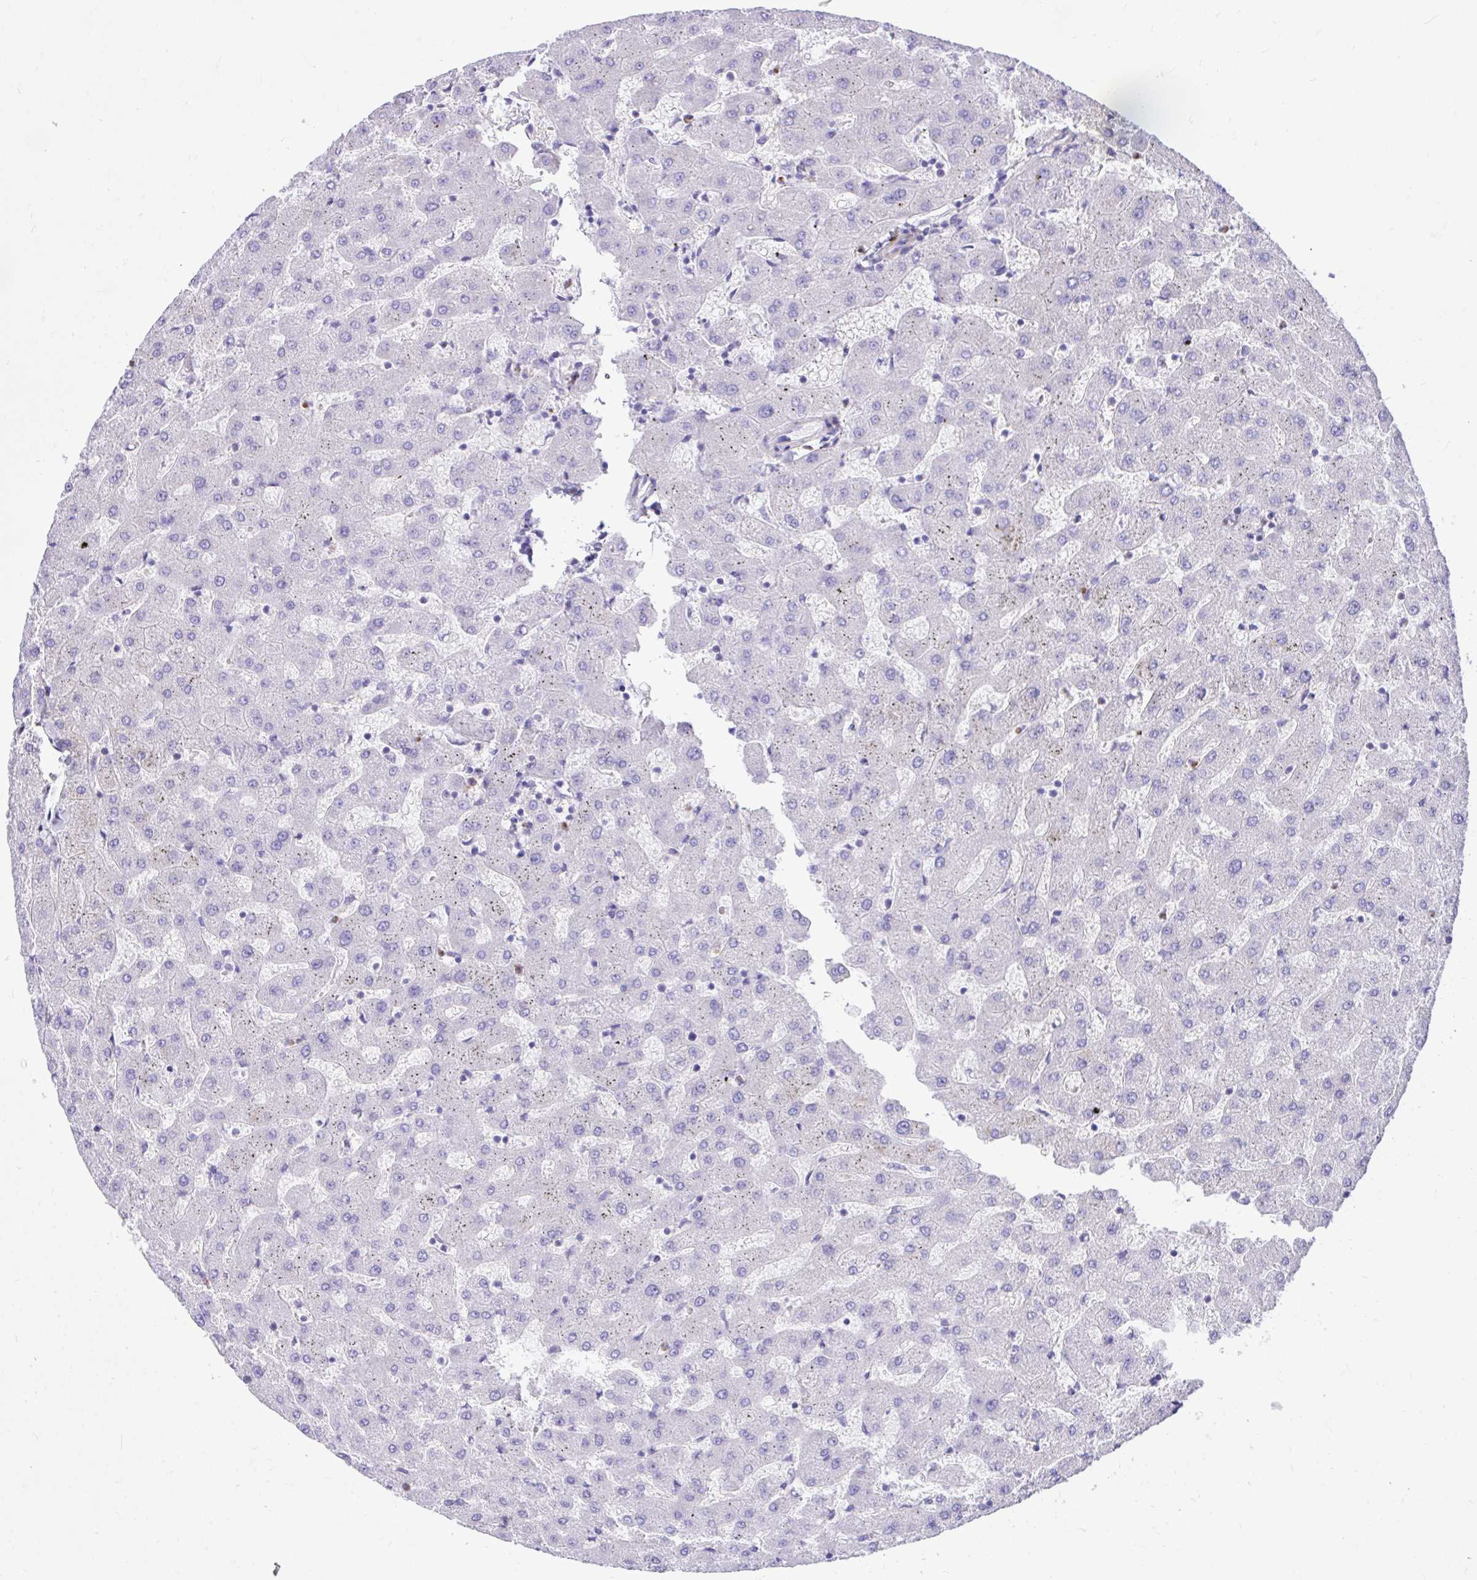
{"staining": {"intensity": "negative", "quantity": "none", "location": "none"}, "tissue": "liver", "cell_type": "Cholangiocytes", "image_type": "normal", "snomed": [{"axis": "morphology", "description": "Normal tissue, NOS"}, {"axis": "topography", "description": "Liver"}], "caption": "Immunohistochemistry photomicrograph of benign liver stained for a protein (brown), which exhibits no expression in cholangiocytes.", "gene": "TLR7", "patient": {"sex": "female", "age": 63}}